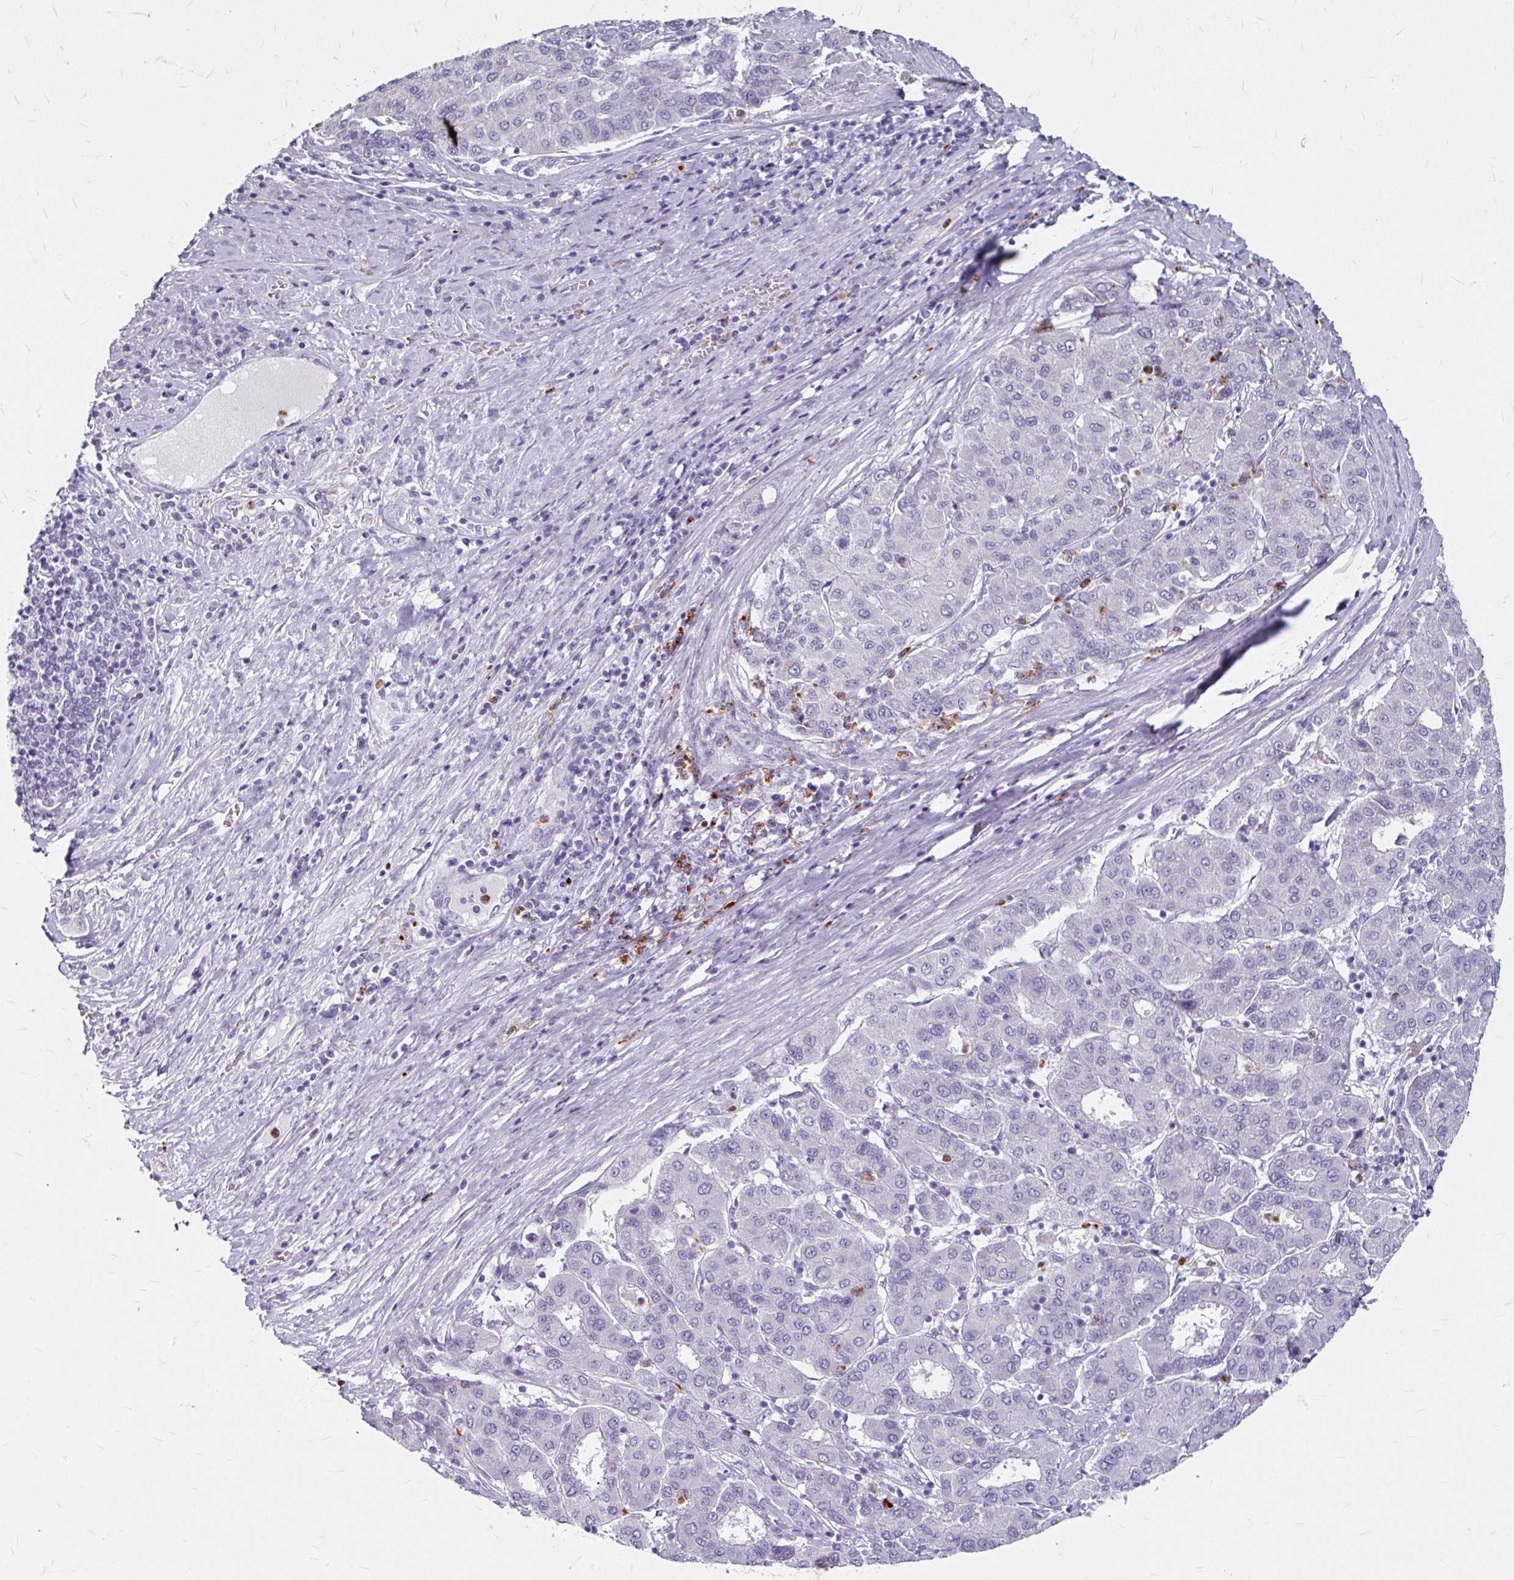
{"staining": {"intensity": "negative", "quantity": "none", "location": "none"}, "tissue": "liver cancer", "cell_type": "Tumor cells", "image_type": "cancer", "snomed": [{"axis": "morphology", "description": "Carcinoma, Hepatocellular, NOS"}, {"axis": "topography", "description": "Liver"}], "caption": "A photomicrograph of liver hepatocellular carcinoma stained for a protein reveals no brown staining in tumor cells. Brightfield microscopy of IHC stained with DAB (3,3'-diaminobenzidine) (brown) and hematoxylin (blue), captured at high magnification.", "gene": "ANKRD1", "patient": {"sex": "male", "age": 65}}